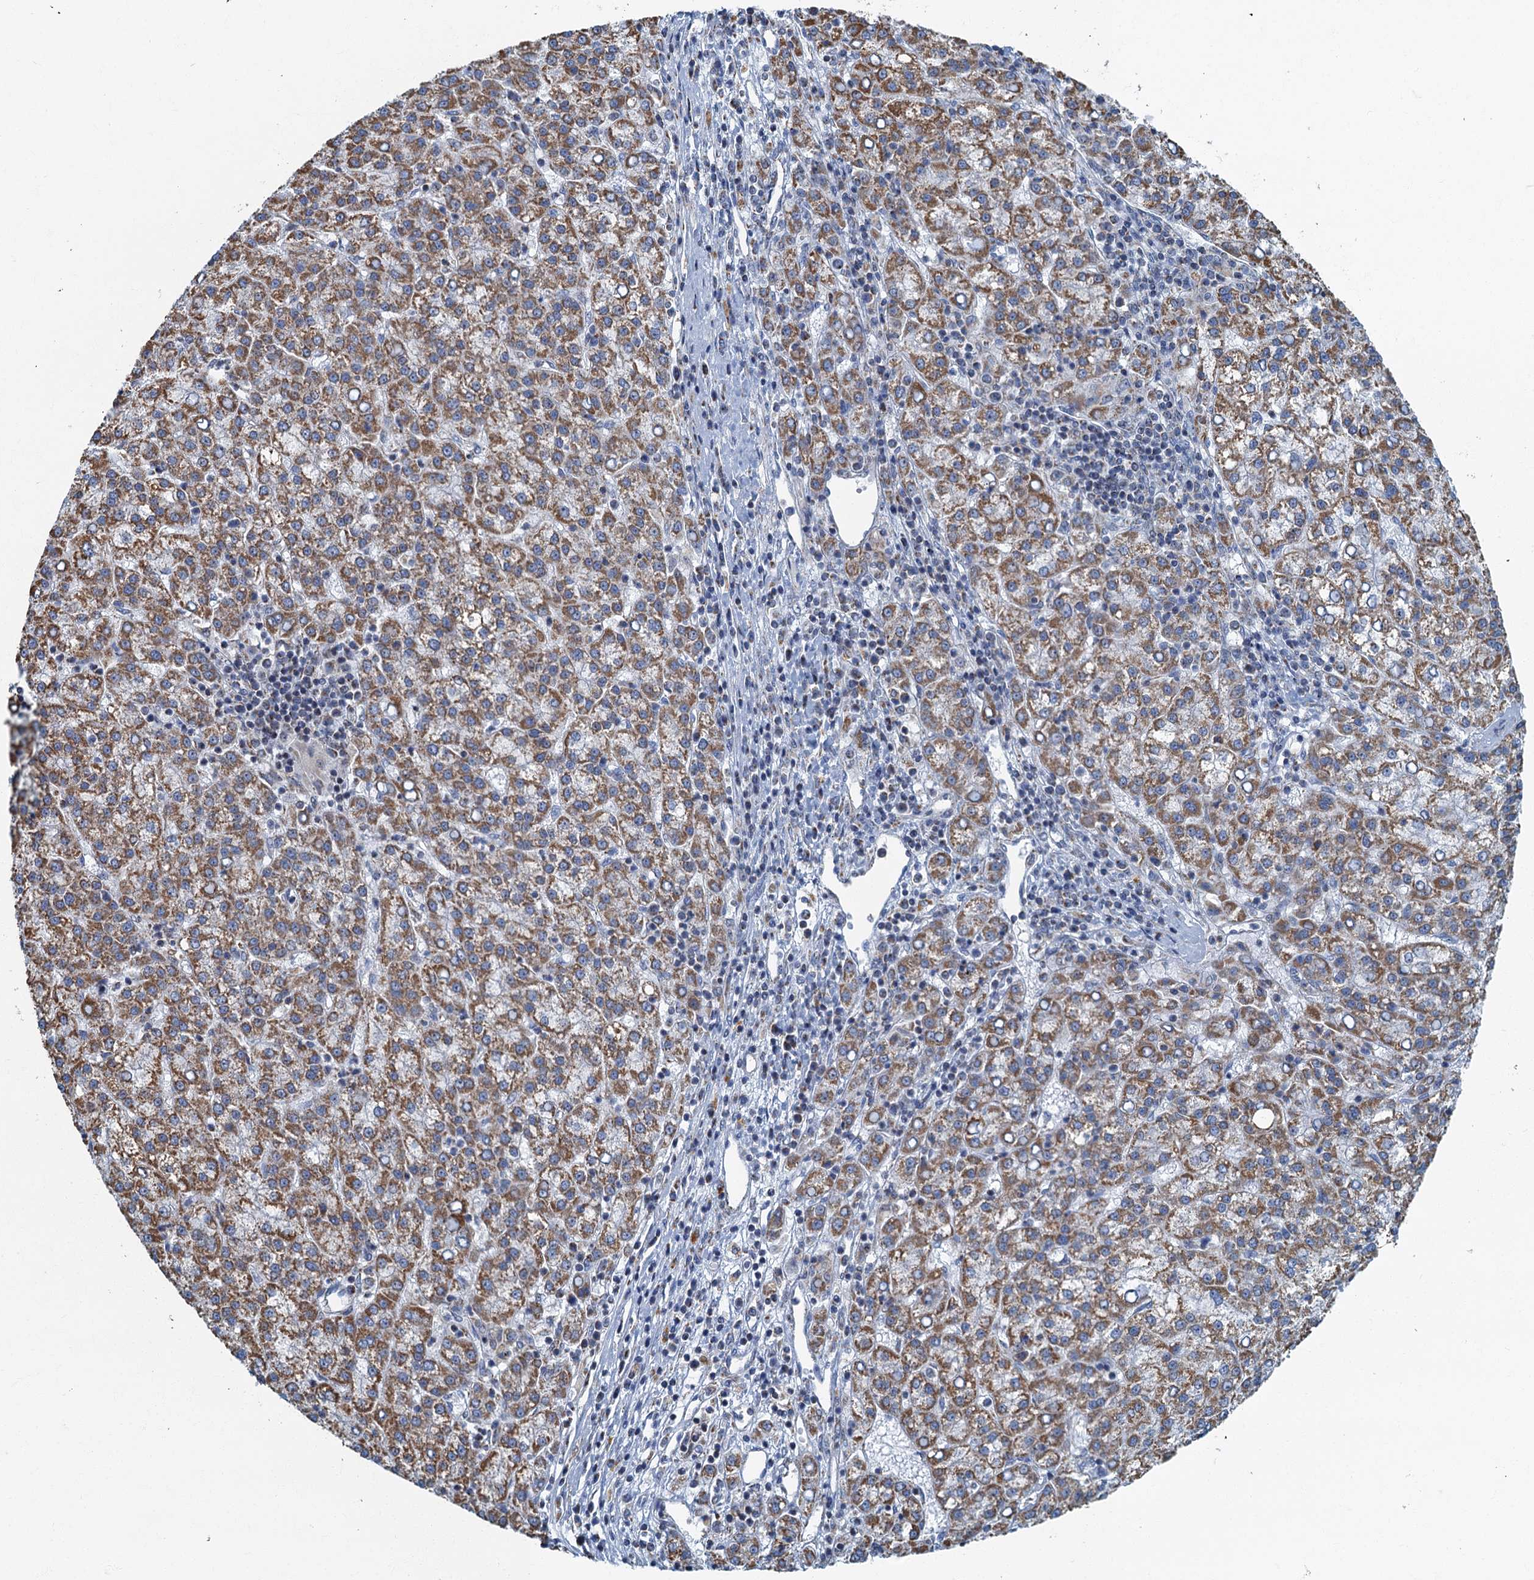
{"staining": {"intensity": "moderate", "quantity": ">75%", "location": "cytoplasmic/membranous"}, "tissue": "liver cancer", "cell_type": "Tumor cells", "image_type": "cancer", "snomed": [{"axis": "morphology", "description": "Carcinoma, Hepatocellular, NOS"}, {"axis": "topography", "description": "Liver"}], "caption": "This photomicrograph exhibits hepatocellular carcinoma (liver) stained with immunohistochemistry to label a protein in brown. The cytoplasmic/membranous of tumor cells show moderate positivity for the protein. Nuclei are counter-stained blue.", "gene": "RAD9B", "patient": {"sex": "female", "age": 58}}